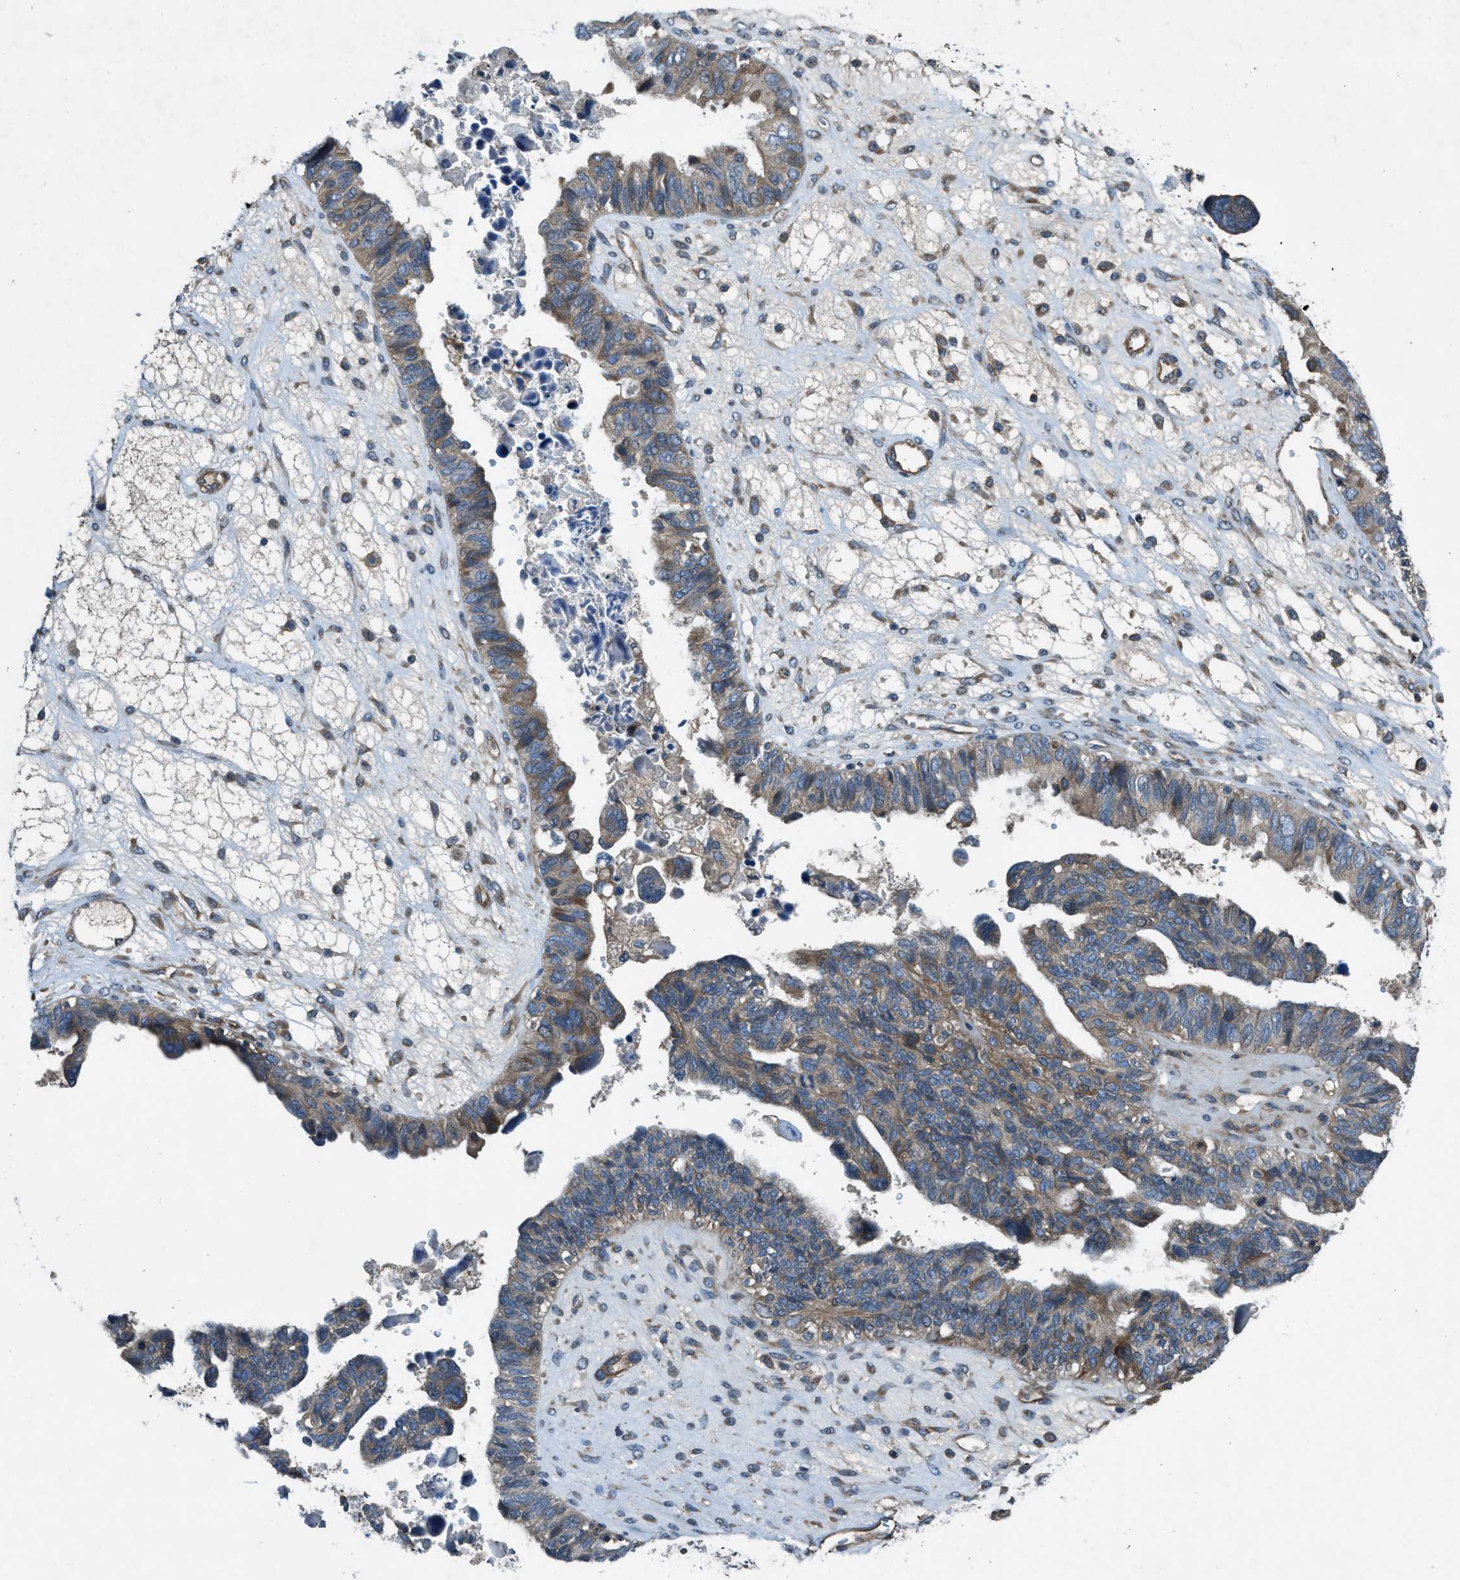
{"staining": {"intensity": "moderate", "quantity": ">75%", "location": "cytoplasmic/membranous"}, "tissue": "ovarian cancer", "cell_type": "Tumor cells", "image_type": "cancer", "snomed": [{"axis": "morphology", "description": "Cystadenocarcinoma, serous, NOS"}, {"axis": "topography", "description": "Ovary"}], "caption": "The photomicrograph displays a brown stain indicating the presence of a protein in the cytoplasmic/membranous of tumor cells in serous cystadenocarcinoma (ovarian).", "gene": "VEZT", "patient": {"sex": "female", "age": 79}}